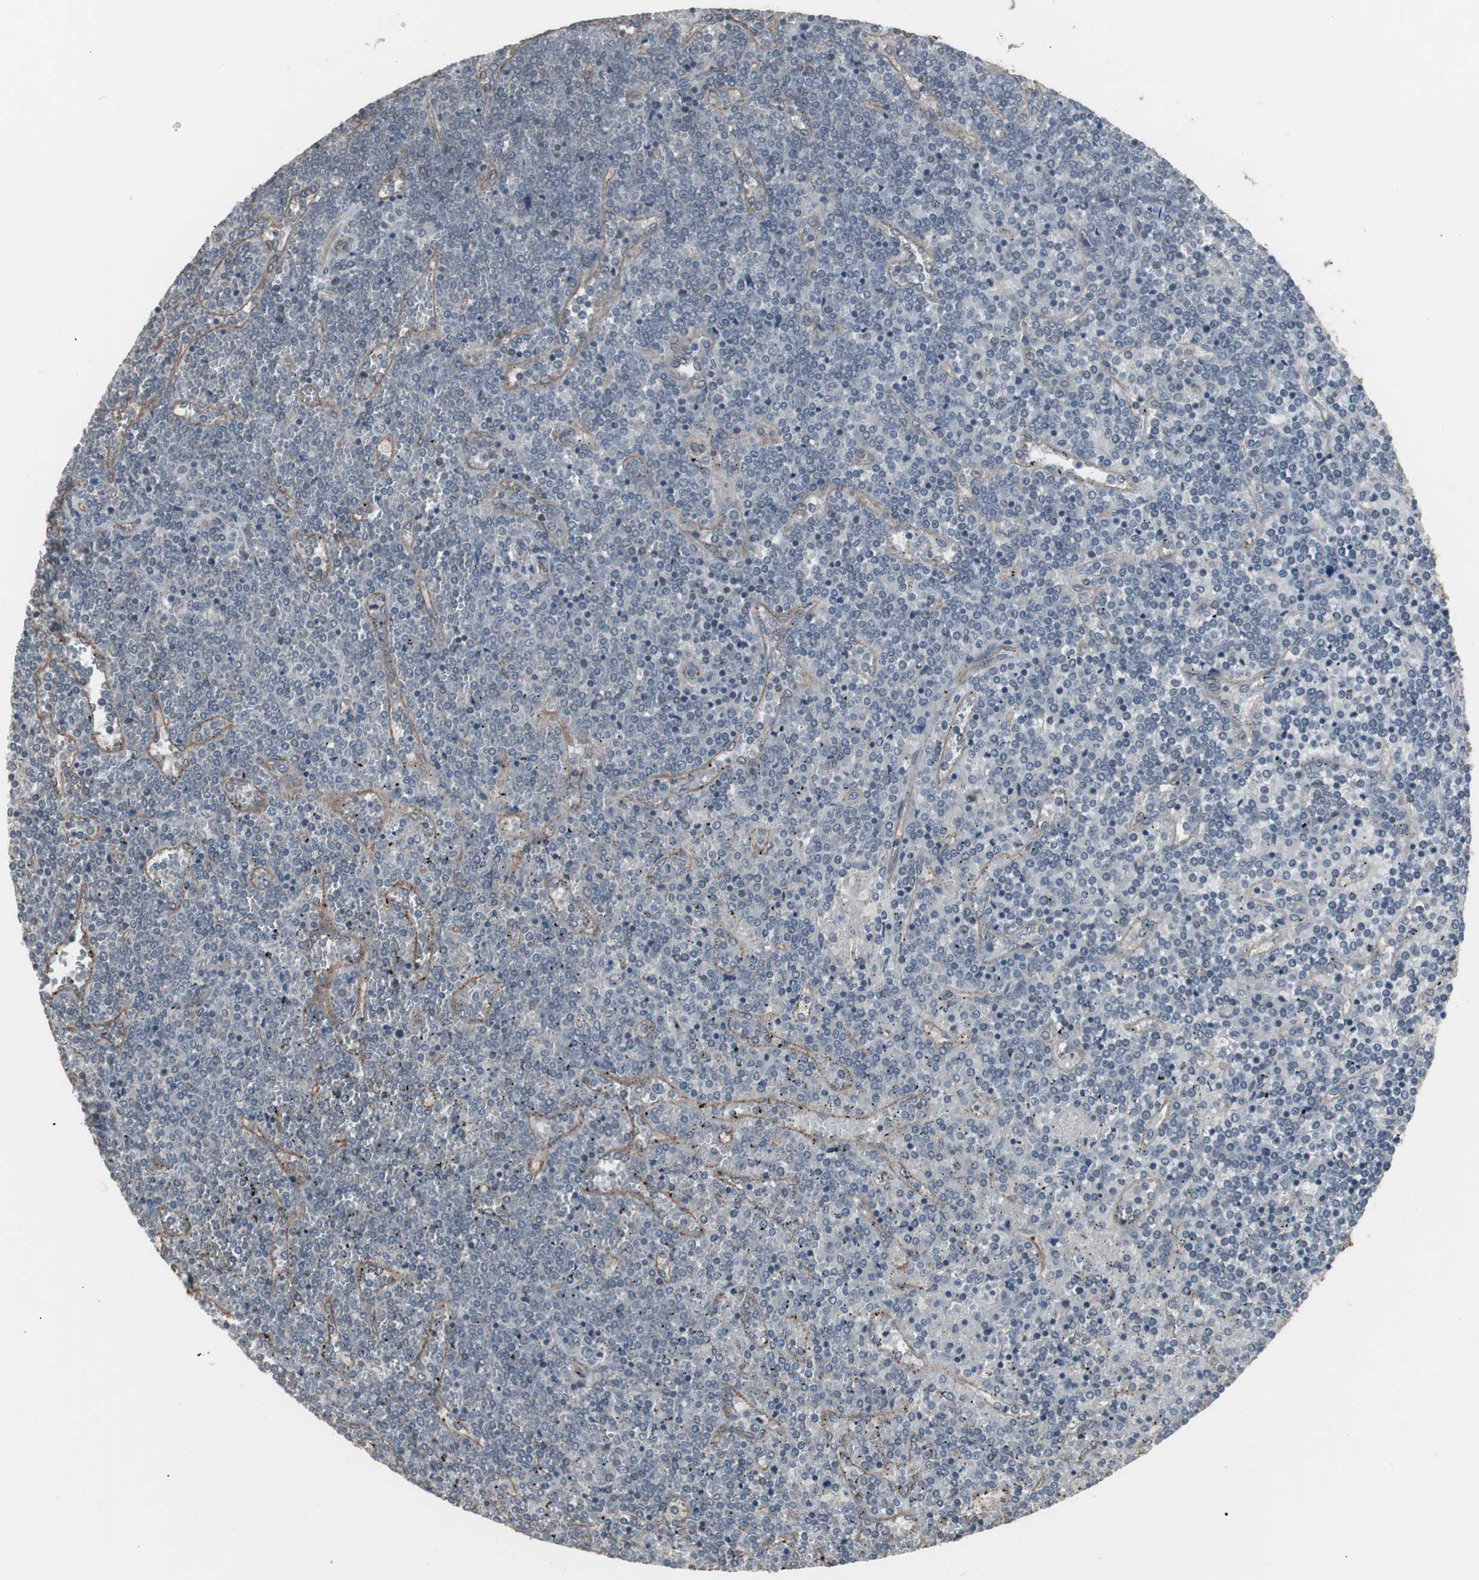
{"staining": {"intensity": "negative", "quantity": "none", "location": "none"}, "tissue": "lymphoma", "cell_type": "Tumor cells", "image_type": "cancer", "snomed": [{"axis": "morphology", "description": "Malignant lymphoma, non-Hodgkin's type, Low grade"}, {"axis": "topography", "description": "Spleen"}], "caption": "There is no significant staining in tumor cells of lymphoma.", "gene": "SSTR2", "patient": {"sex": "female", "age": 19}}